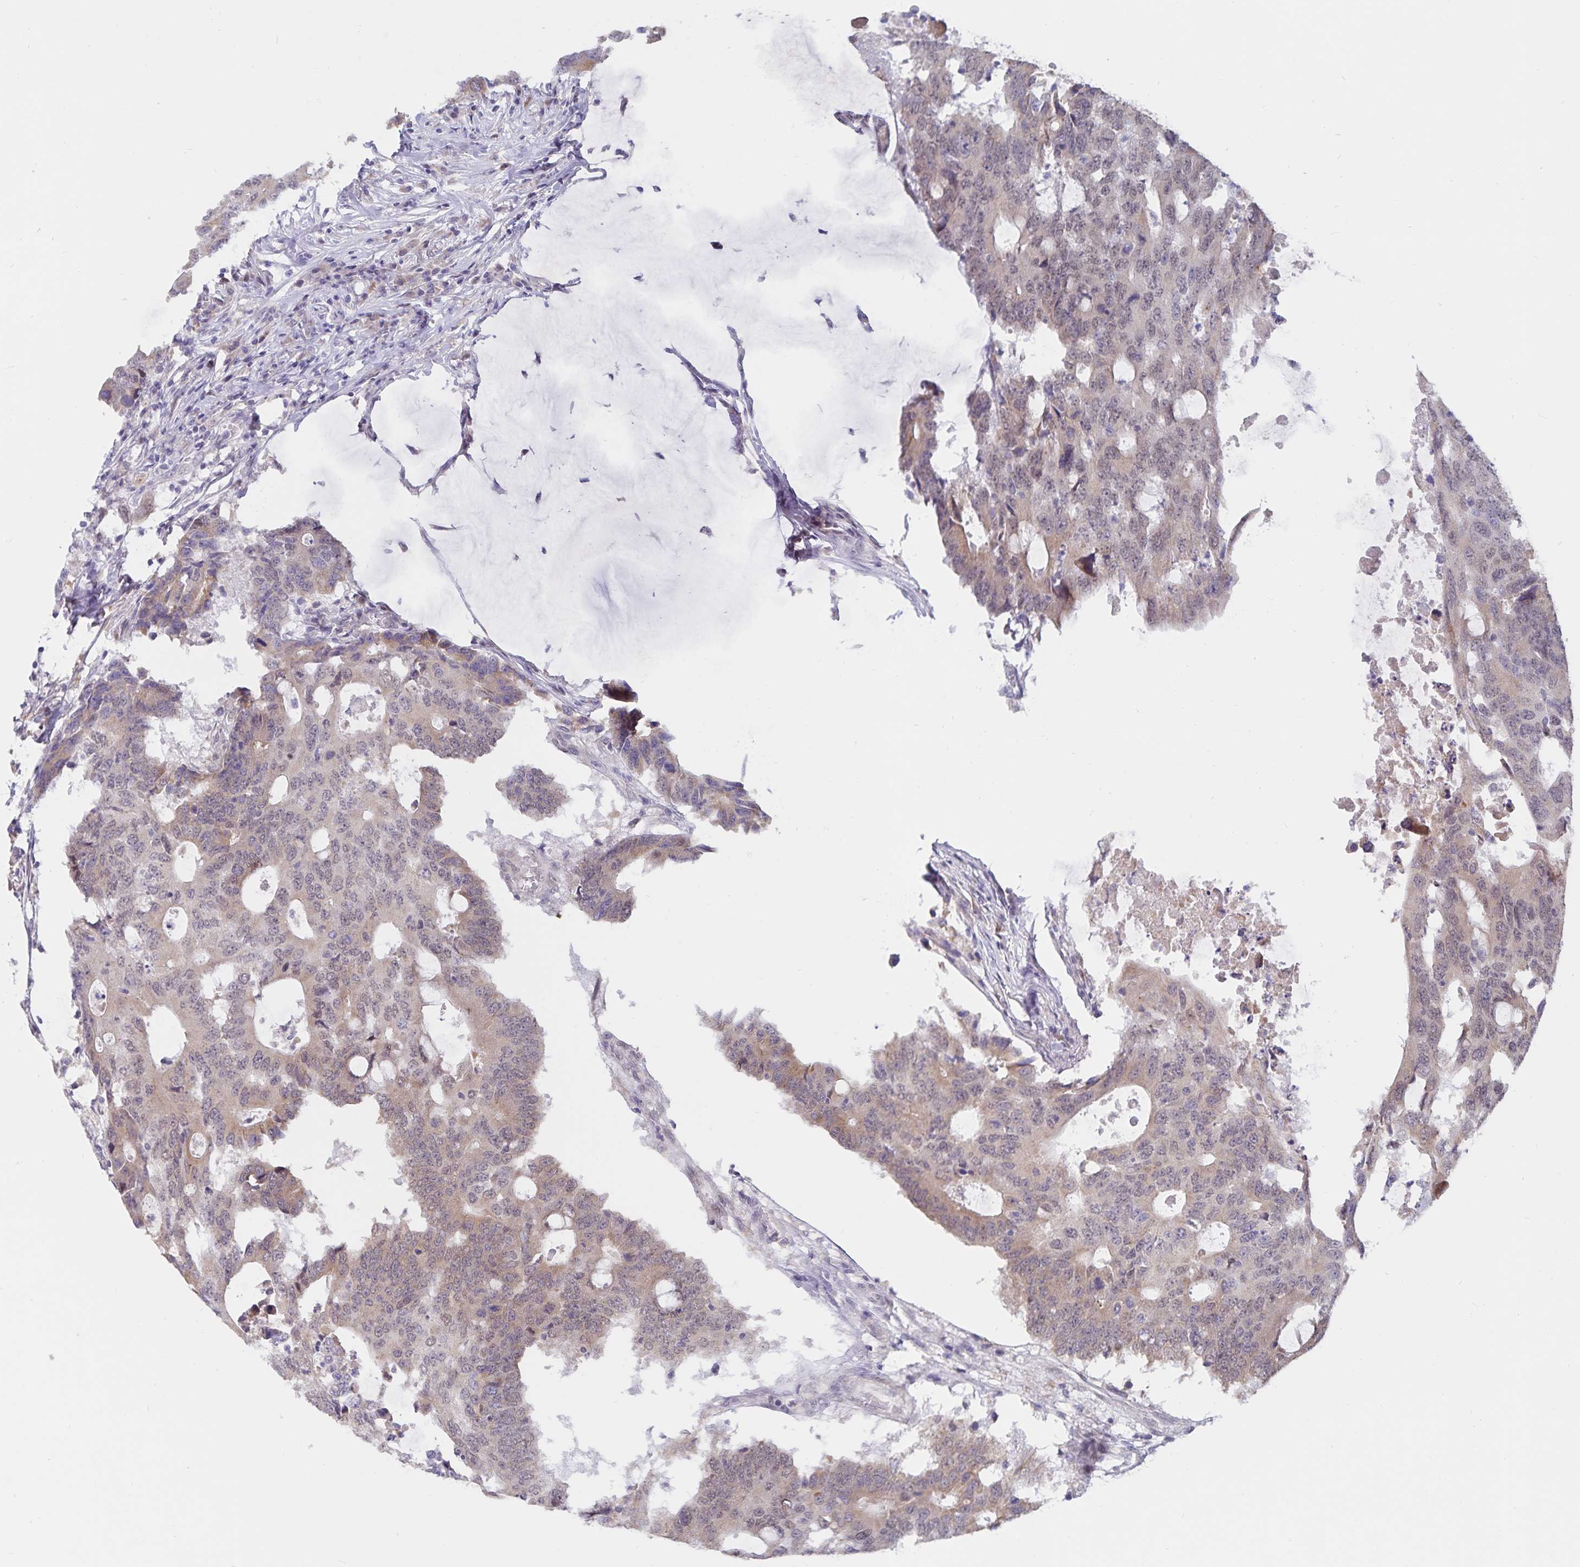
{"staining": {"intensity": "weak", "quantity": ">75%", "location": "cytoplasmic/membranous"}, "tissue": "colorectal cancer", "cell_type": "Tumor cells", "image_type": "cancer", "snomed": [{"axis": "morphology", "description": "Adenocarcinoma, NOS"}, {"axis": "topography", "description": "Colon"}], "caption": "There is low levels of weak cytoplasmic/membranous staining in tumor cells of colorectal adenocarcinoma, as demonstrated by immunohistochemical staining (brown color).", "gene": "ATP2A2", "patient": {"sex": "male", "age": 71}}